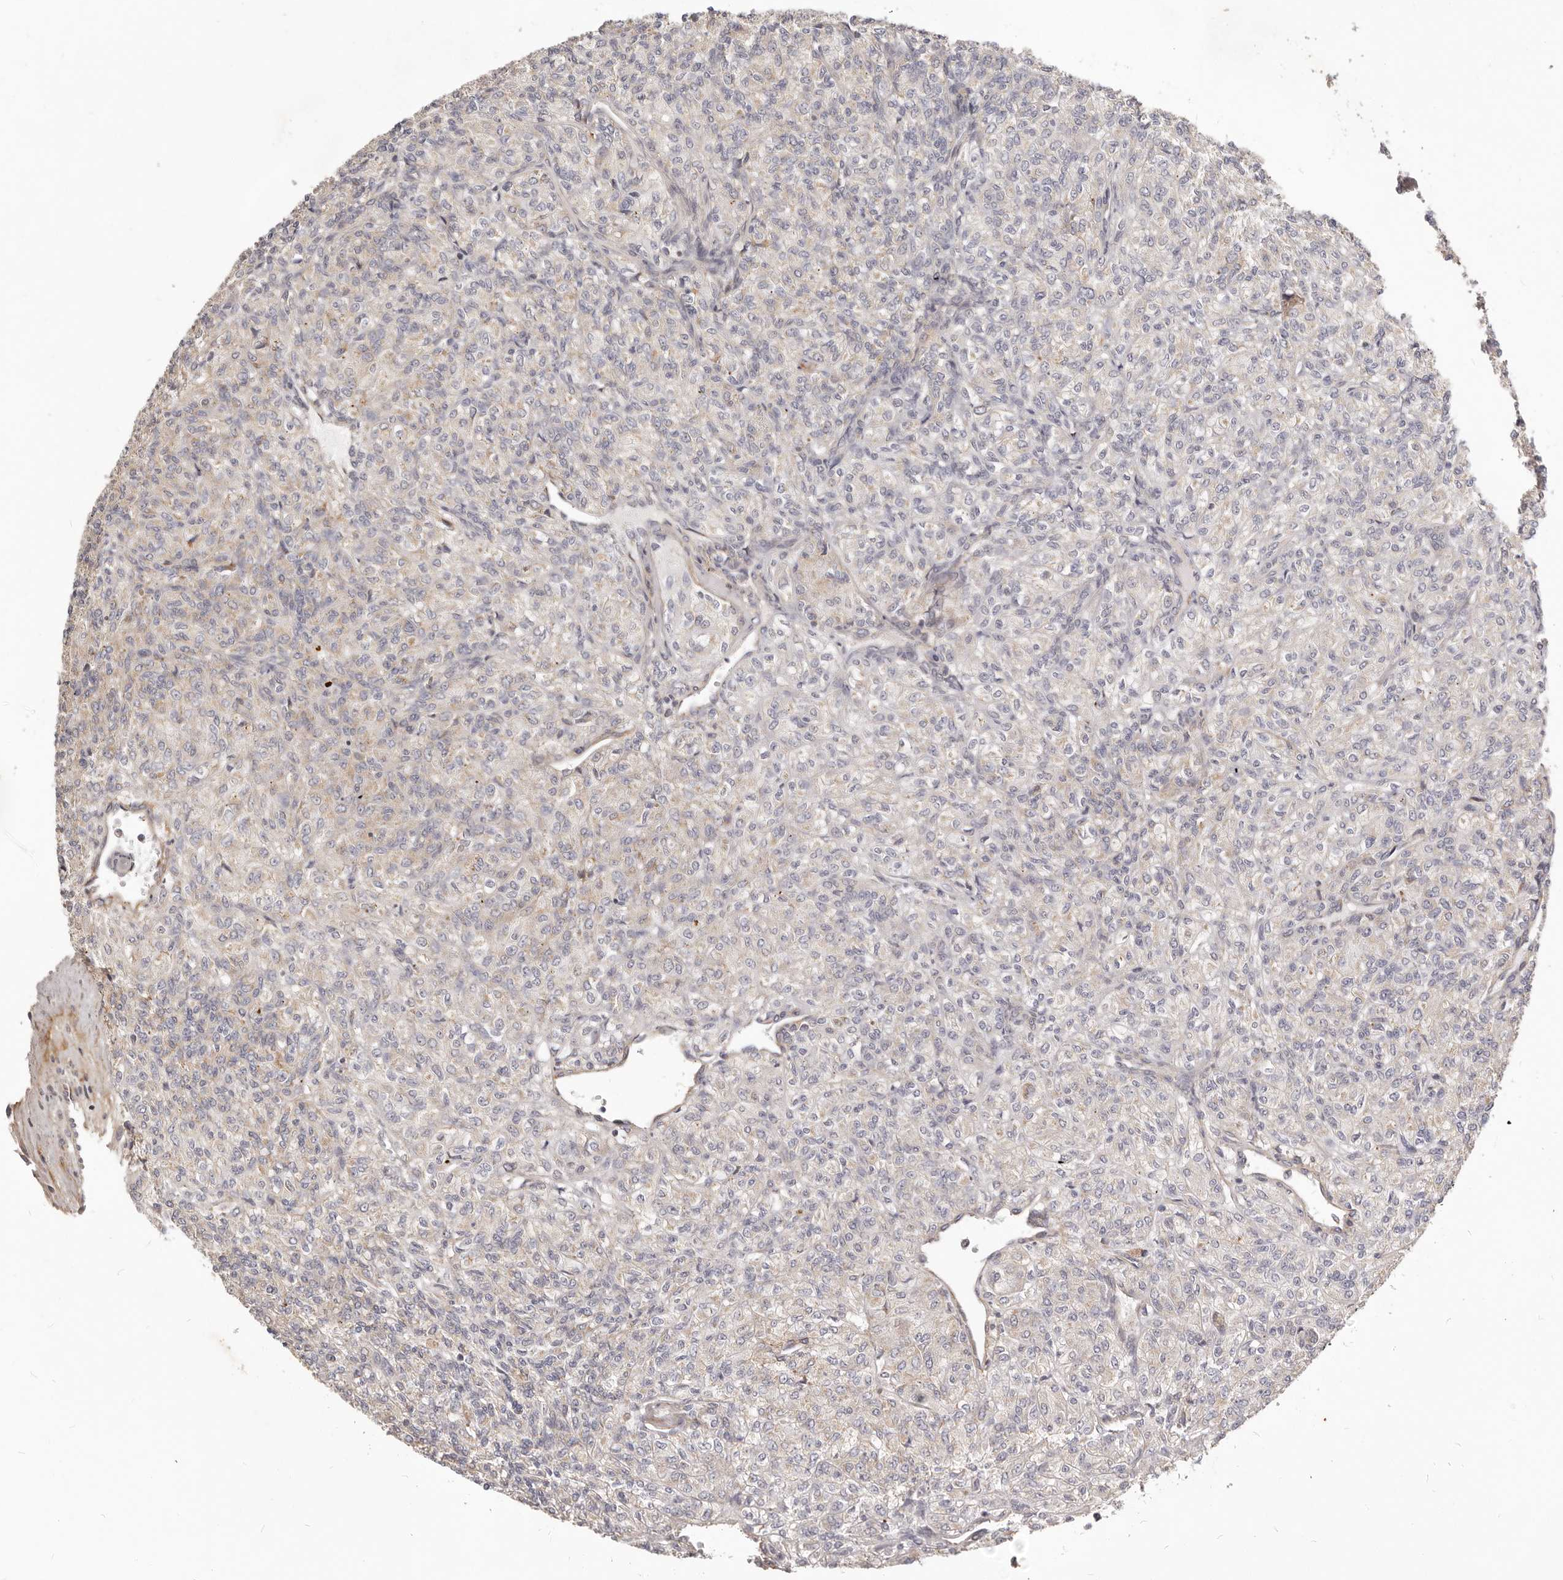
{"staining": {"intensity": "weak", "quantity": "<25%", "location": "cytoplasmic/membranous"}, "tissue": "renal cancer", "cell_type": "Tumor cells", "image_type": "cancer", "snomed": [{"axis": "morphology", "description": "Adenocarcinoma, NOS"}, {"axis": "topography", "description": "Kidney"}], "caption": "This is an immunohistochemistry image of human renal cancer. There is no staining in tumor cells.", "gene": "MRPS10", "patient": {"sex": "male", "age": 77}}